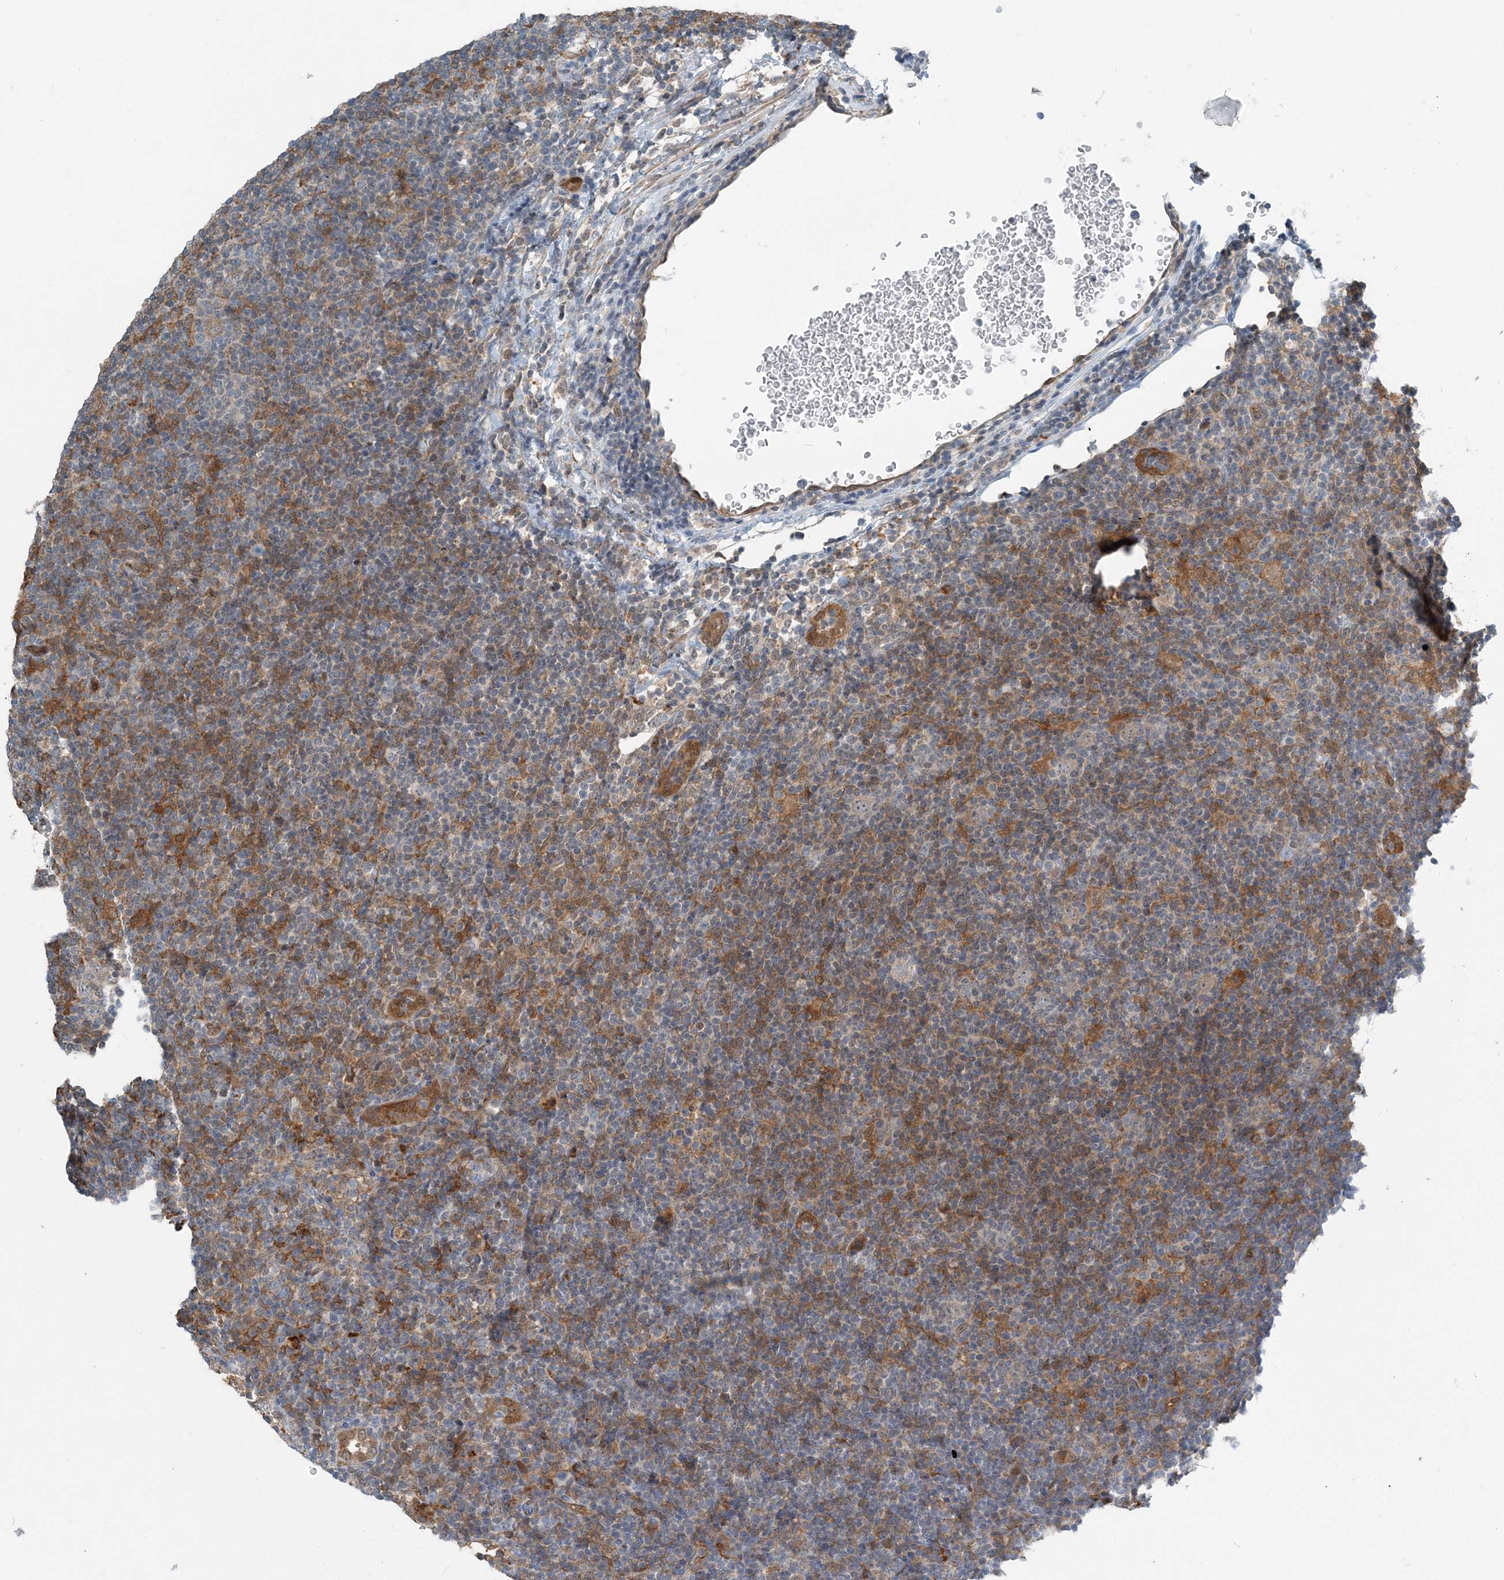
{"staining": {"intensity": "negative", "quantity": "none", "location": "none"}, "tissue": "lymphoma", "cell_type": "Tumor cells", "image_type": "cancer", "snomed": [{"axis": "morphology", "description": "Hodgkin's disease, NOS"}, {"axis": "topography", "description": "Lymph node"}], "caption": "A high-resolution histopathology image shows immunohistochemistry (IHC) staining of Hodgkin's disease, which reveals no significant positivity in tumor cells. (Brightfield microscopy of DAB (3,3'-diaminobenzidine) immunohistochemistry (IHC) at high magnification).", "gene": "ARMH1", "patient": {"sex": "female", "age": 57}}